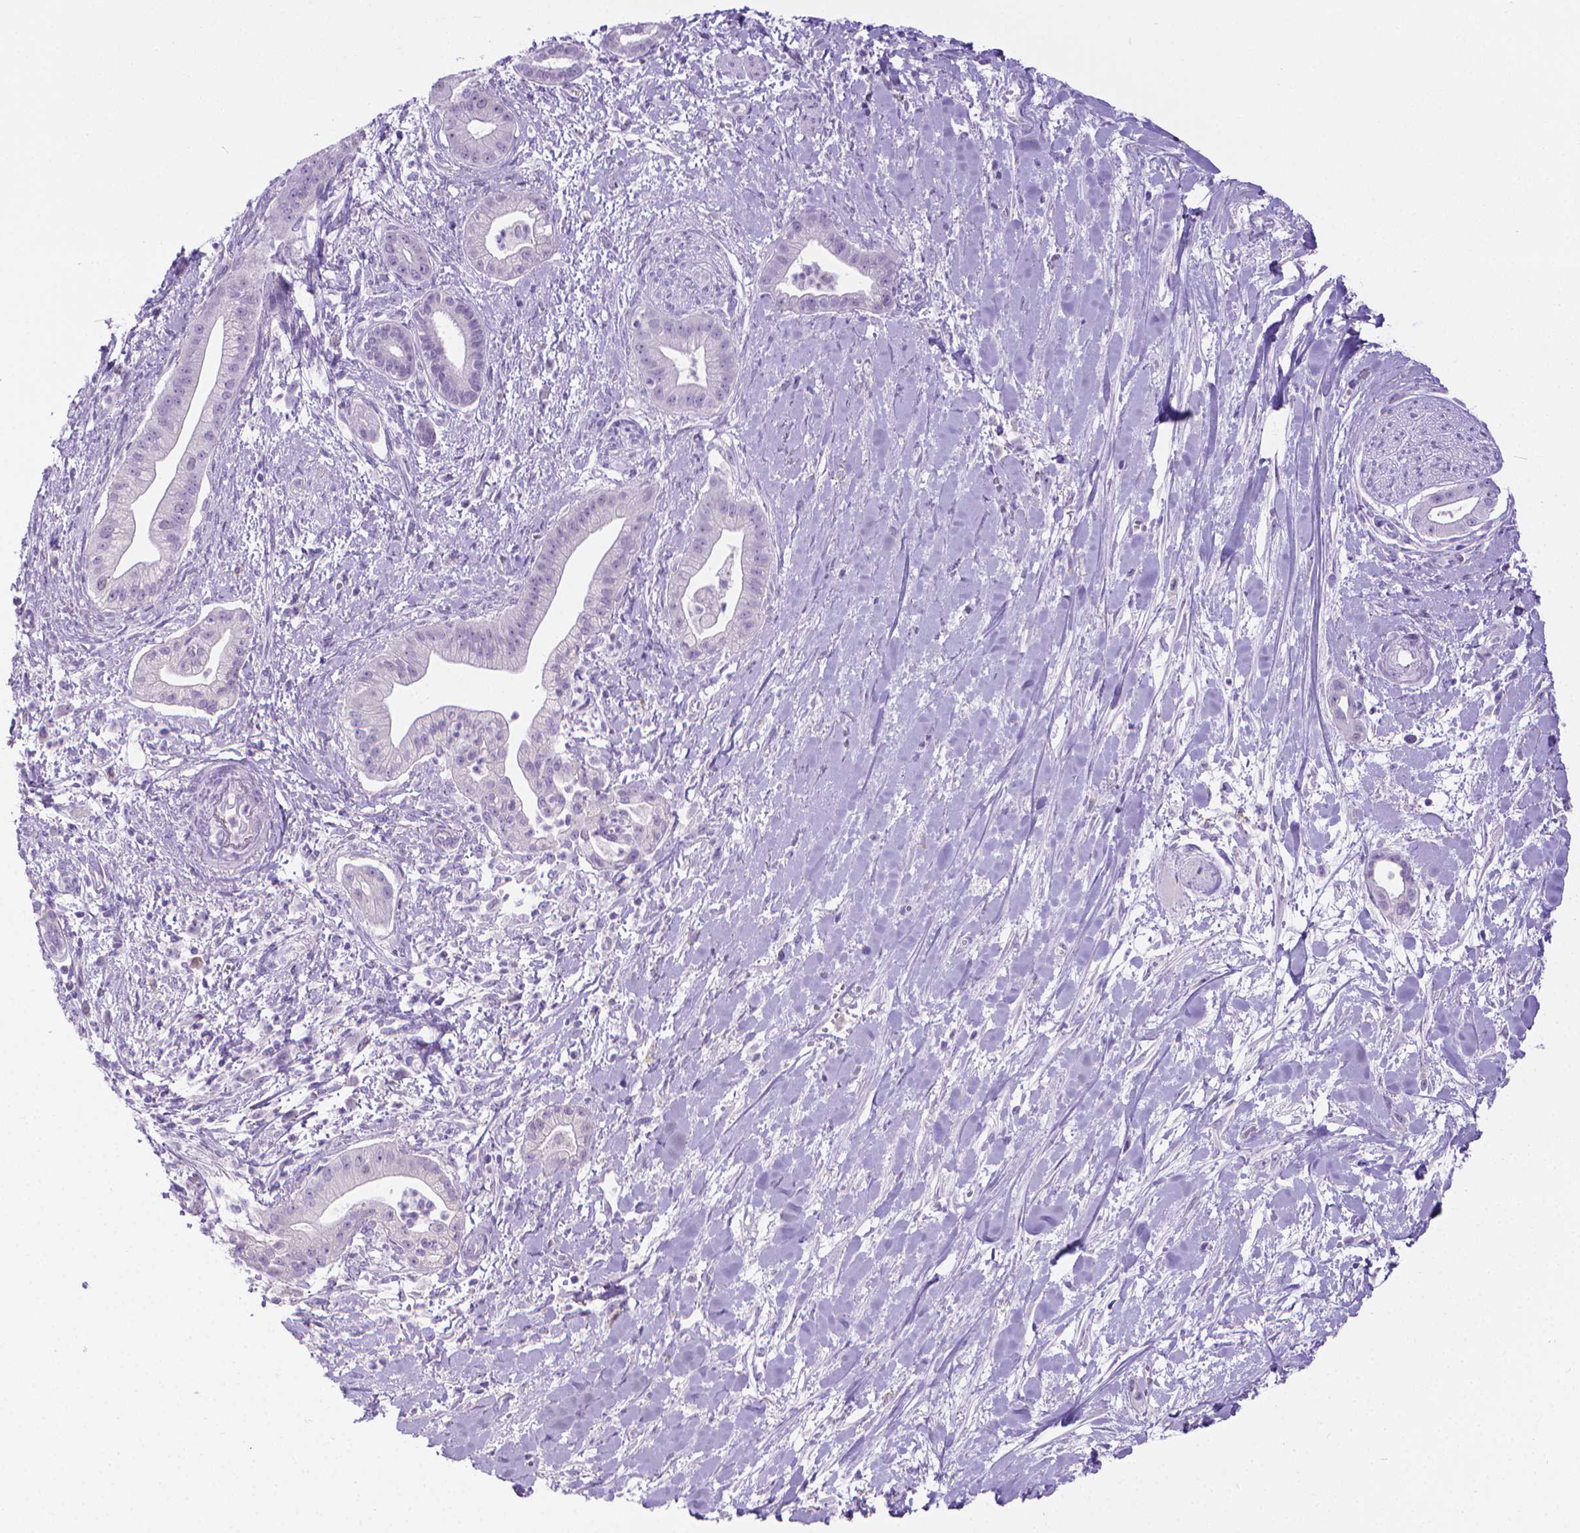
{"staining": {"intensity": "negative", "quantity": "none", "location": "none"}, "tissue": "pancreatic cancer", "cell_type": "Tumor cells", "image_type": "cancer", "snomed": [{"axis": "morphology", "description": "Normal tissue, NOS"}, {"axis": "morphology", "description": "Adenocarcinoma, NOS"}, {"axis": "topography", "description": "Lymph node"}, {"axis": "topography", "description": "Pancreas"}], "caption": "Immunohistochemistry (IHC) photomicrograph of neoplastic tissue: human pancreatic cancer stained with DAB (3,3'-diaminobenzidine) displays no significant protein expression in tumor cells. (Brightfield microscopy of DAB immunohistochemistry at high magnification).", "gene": "SPAG6", "patient": {"sex": "female", "age": 58}}